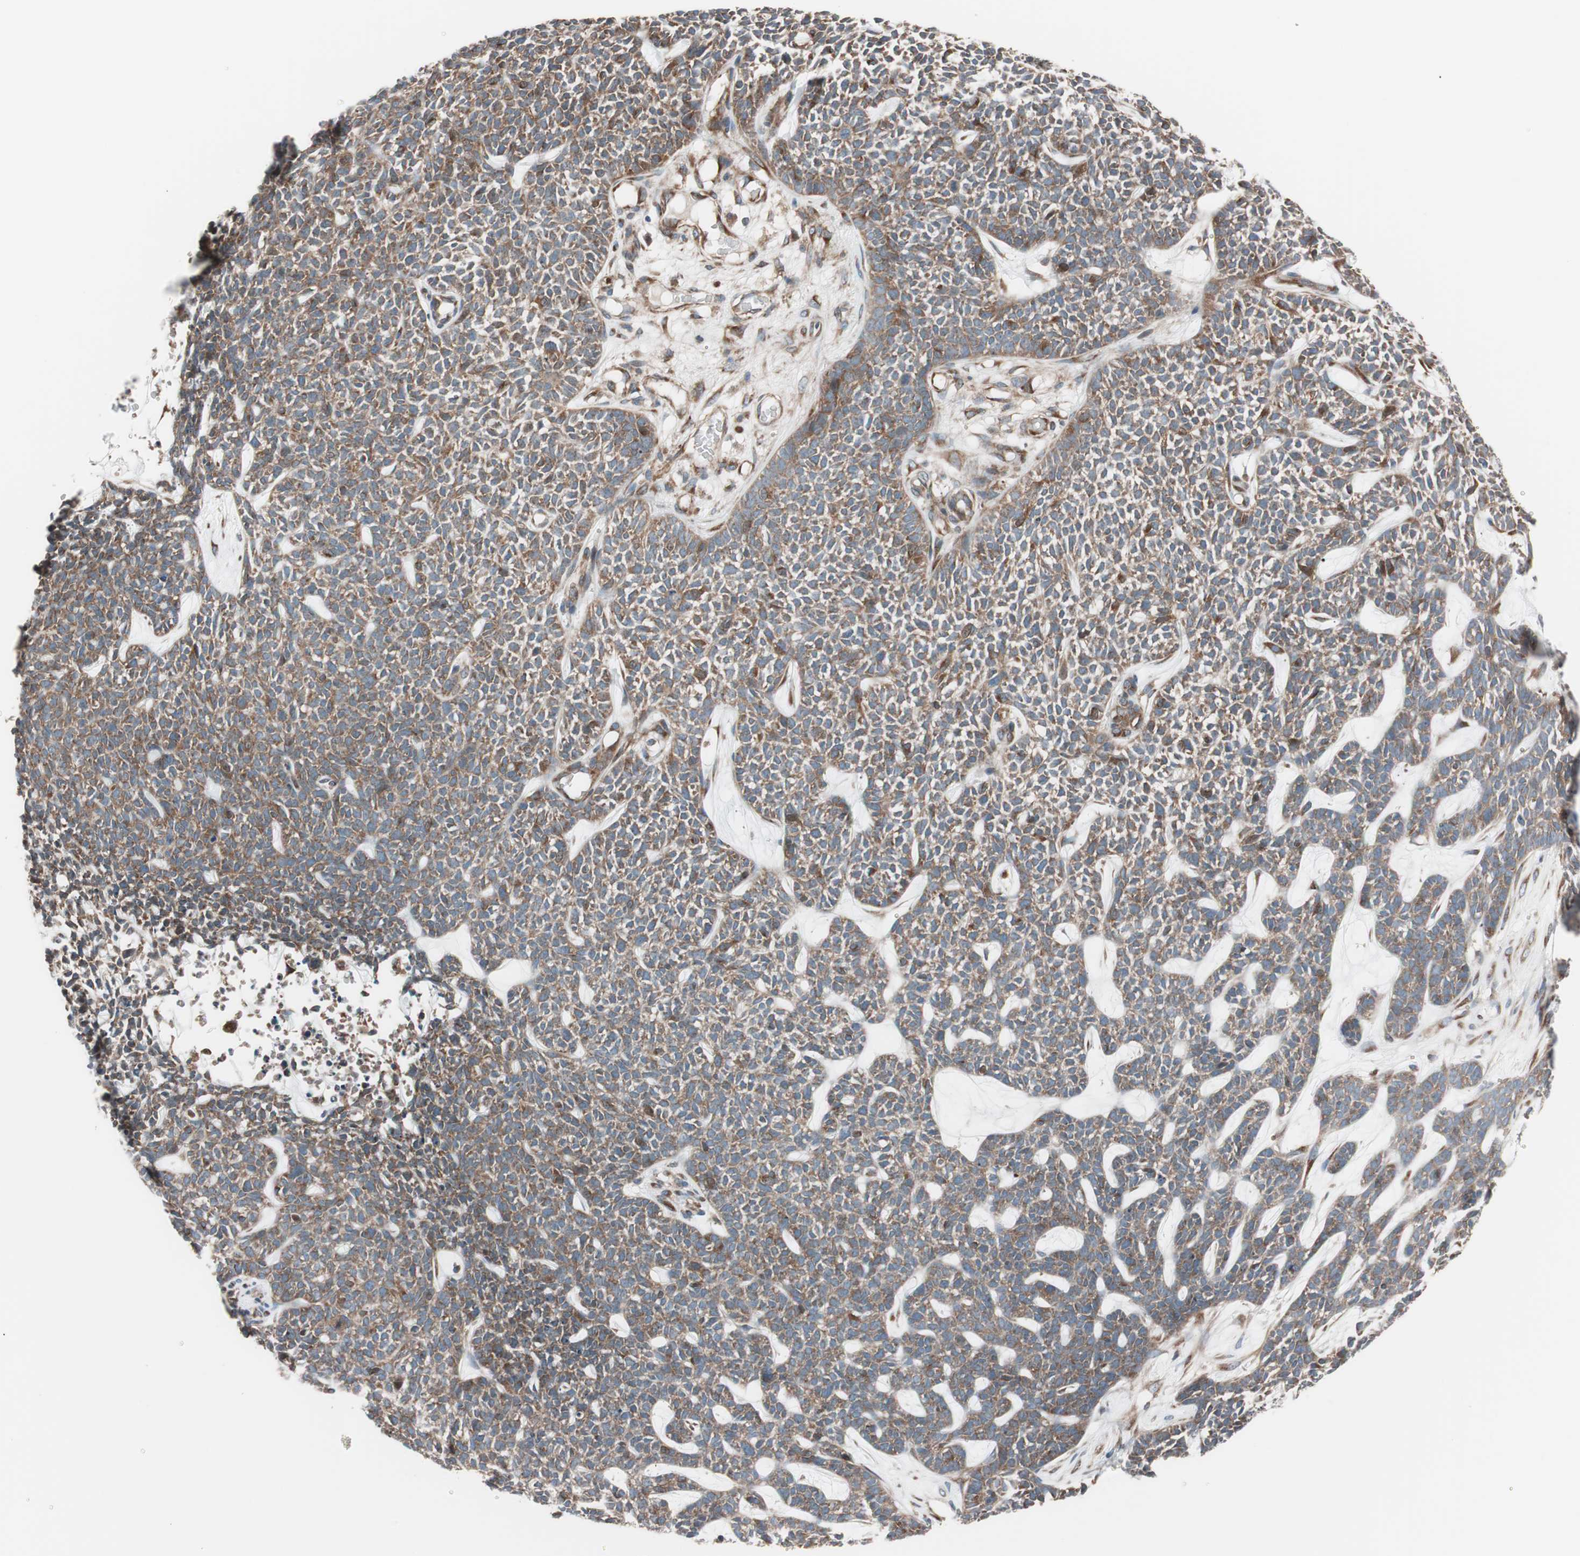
{"staining": {"intensity": "moderate", "quantity": ">75%", "location": "cytoplasmic/membranous"}, "tissue": "skin cancer", "cell_type": "Tumor cells", "image_type": "cancer", "snomed": [{"axis": "morphology", "description": "Basal cell carcinoma"}, {"axis": "topography", "description": "Skin"}], "caption": "Skin cancer tissue displays moderate cytoplasmic/membranous staining in about >75% of tumor cells", "gene": "SEC31A", "patient": {"sex": "female", "age": 84}}